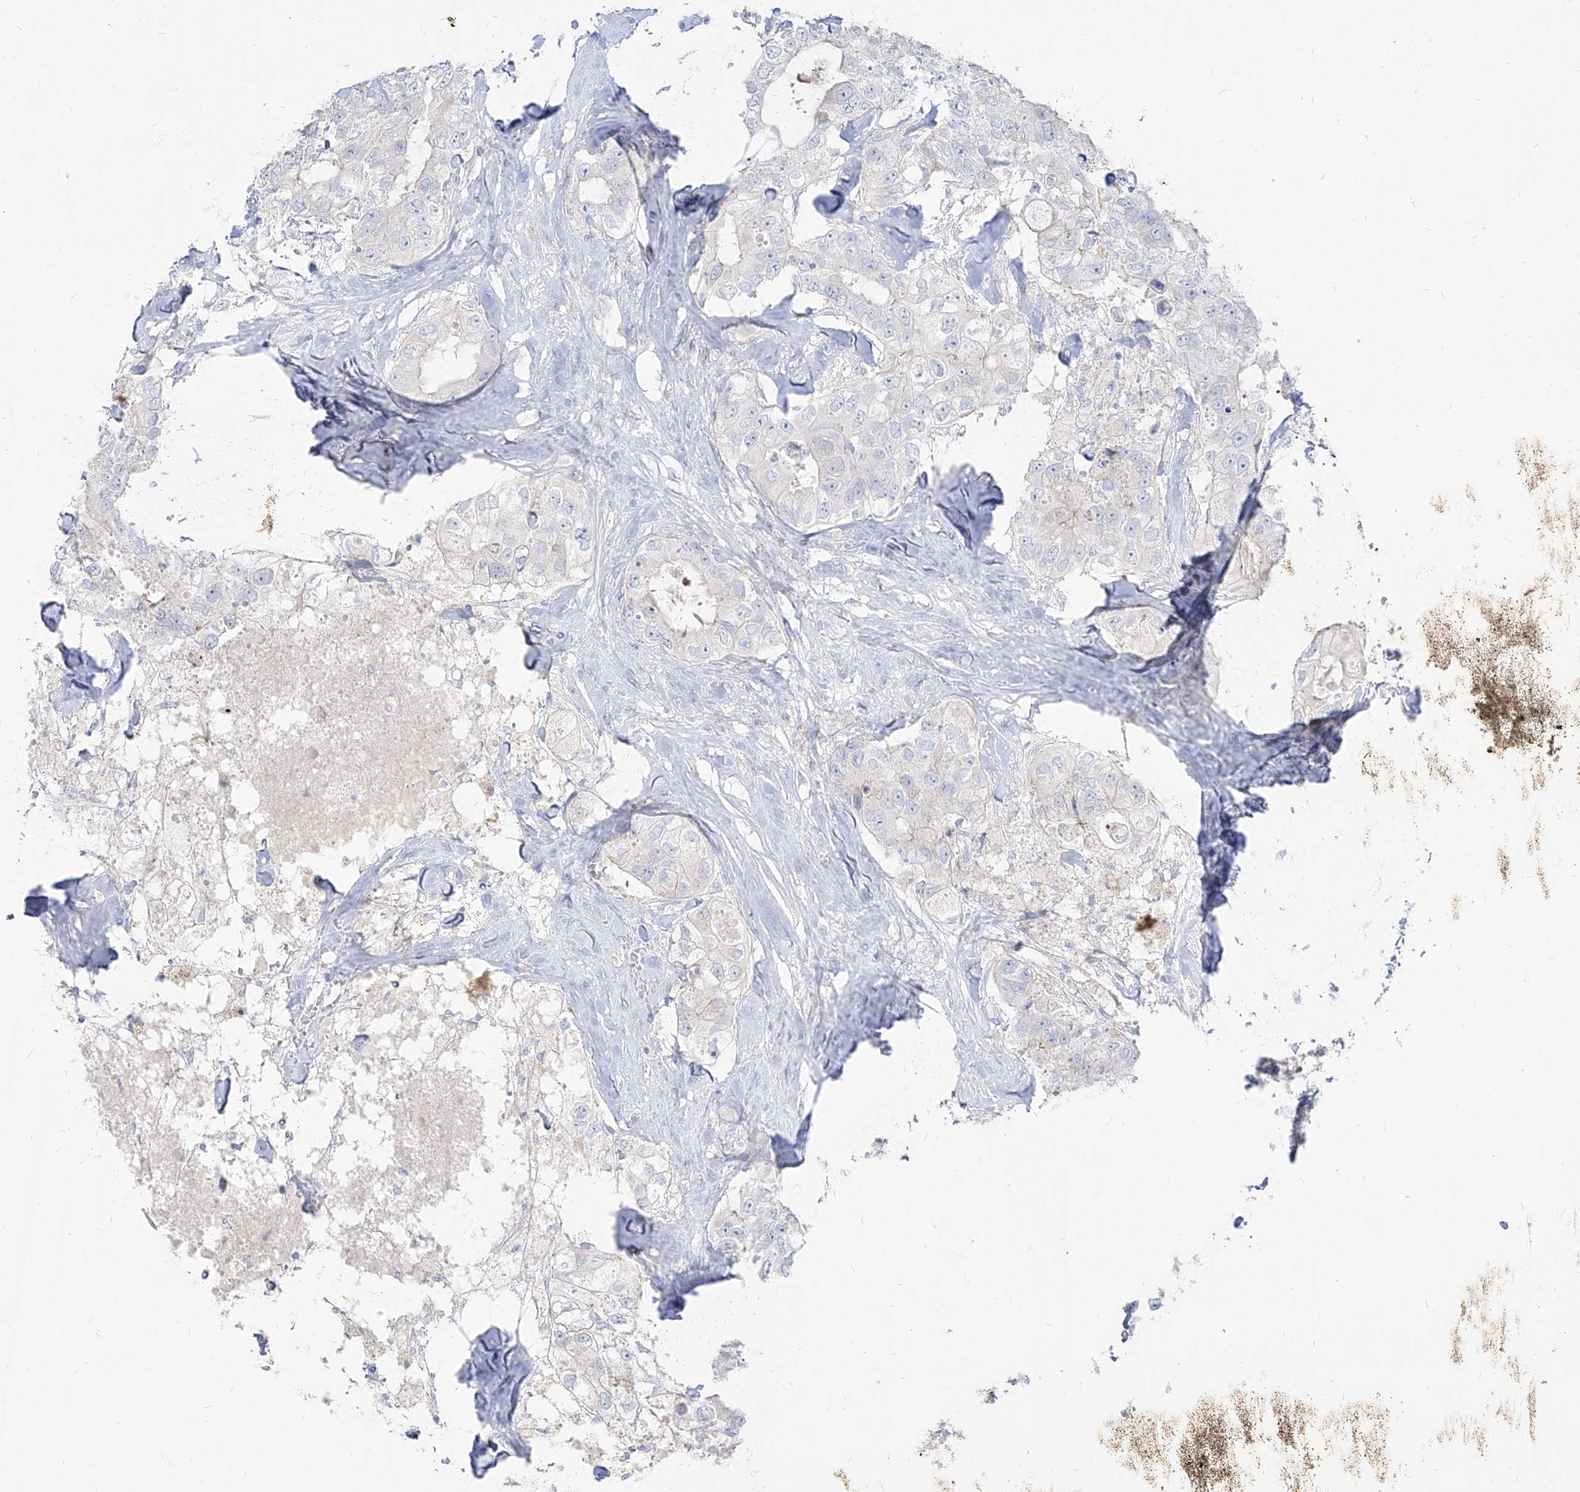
{"staining": {"intensity": "negative", "quantity": "none", "location": "none"}, "tissue": "breast cancer", "cell_type": "Tumor cells", "image_type": "cancer", "snomed": [{"axis": "morphology", "description": "Duct carcinoma"}, {"axis": "topography", "description": "Breast"}], "caption": "High magnification brightfield microscopy of breast cancer (infiltrating ductal carcinoma) stained with DAB (brown) and counterstained with hematoxylin (blue): tumor cells show no significant positivity.", "gene": "RBFOX3", "patient": {"sex": "female", "age": 62}}